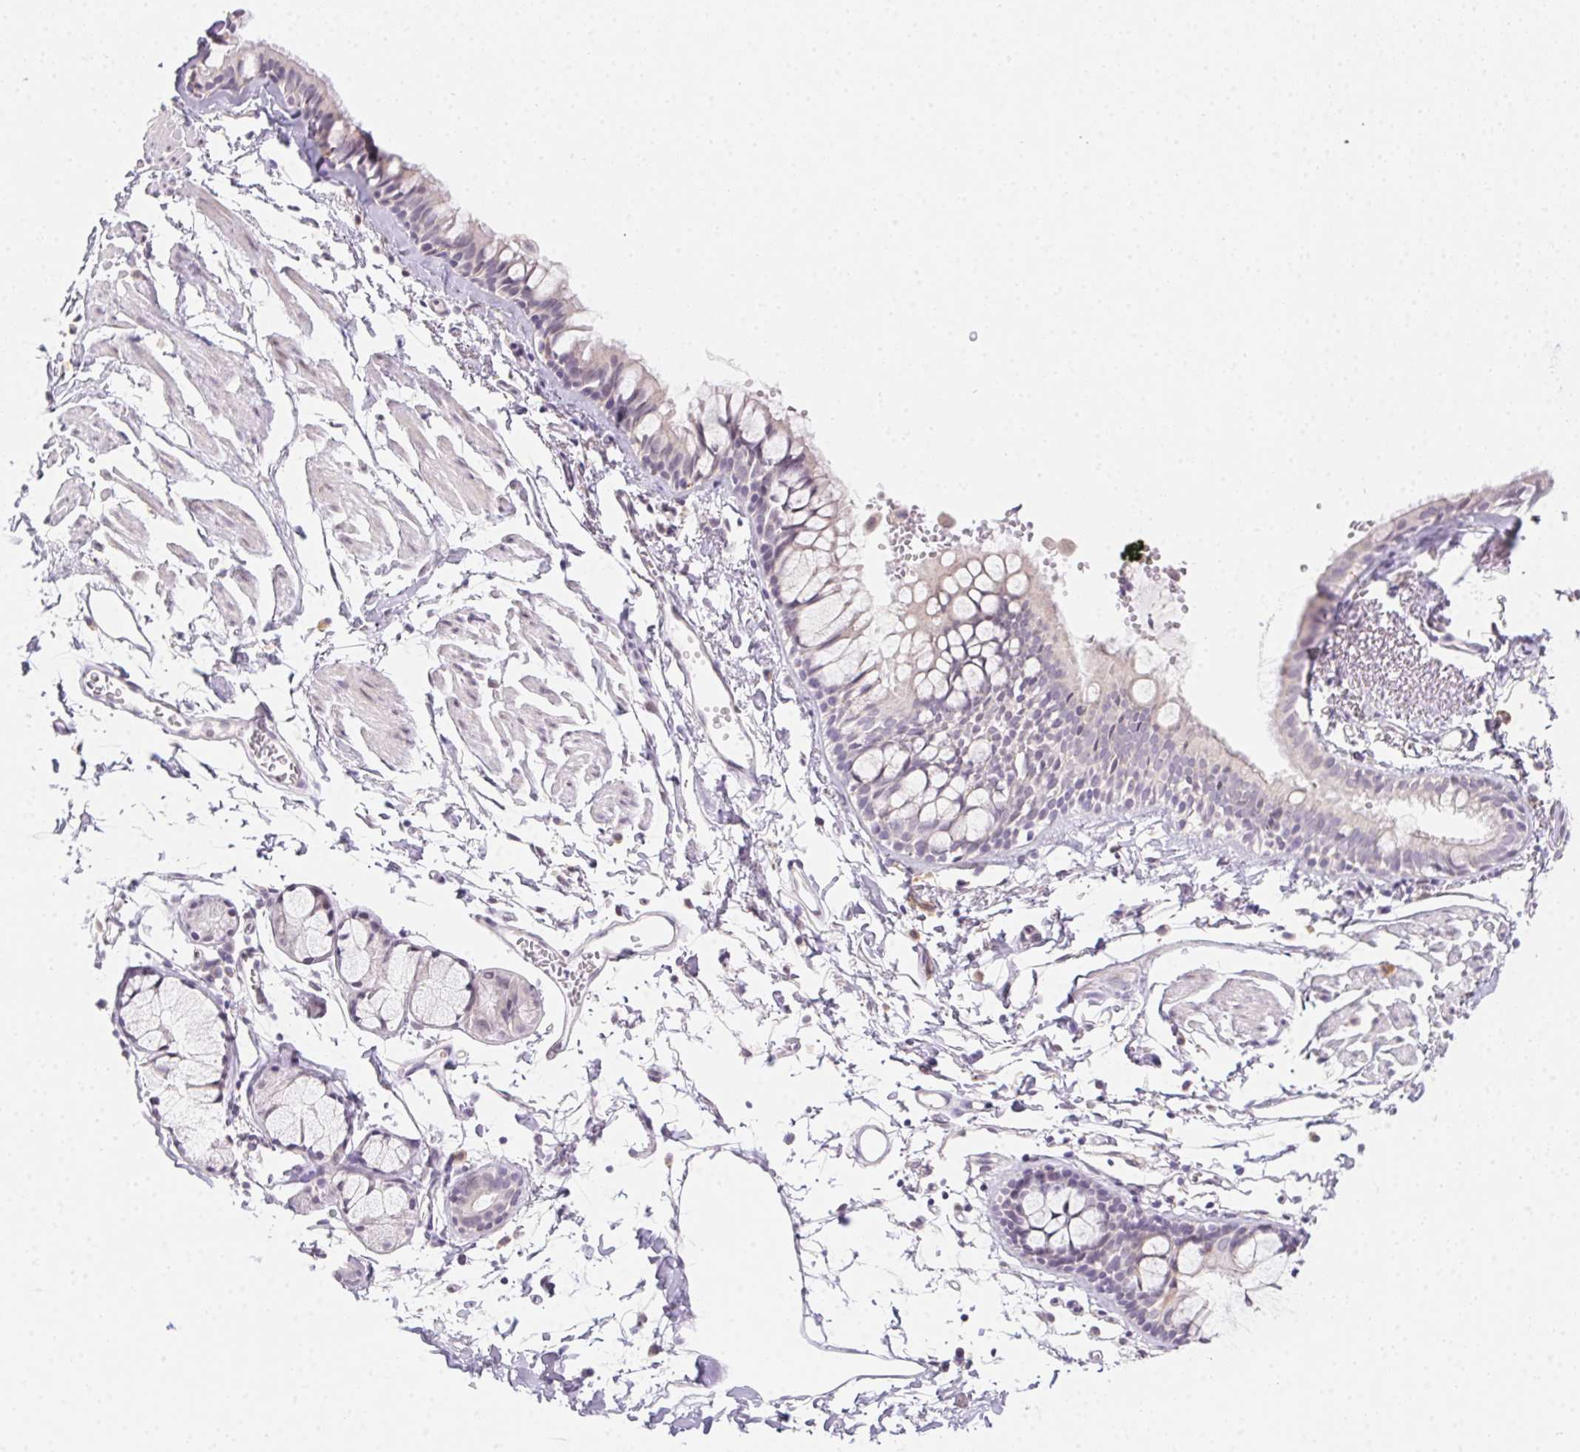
{"staining": {"intensity": "negative", "quantity": "none", "location": "none"}, "tissue": "bronchus", "cell_type": "Respiratory epithelial cells", "image_type": "normal", "snomed": [{"axis": "morphology", "description": "Normal tissue, NOS"}, {"axis": "topography", "description": "Cartilage tissue"}, {"axis": "topography", "description": "Bronchus"}], "caption": "Image shows no significant protein staining in respiratory epithelial cells of benign bronchus. (Stains: DAB (3,3'-diaminobenzidine) immunohistochemistry (IHC) with hematoxylin counter stain, Microscopy: brightfield microscopy at high magnification).", "gene": "MORC1", "patient": {"sex": "female", "age": 59}}